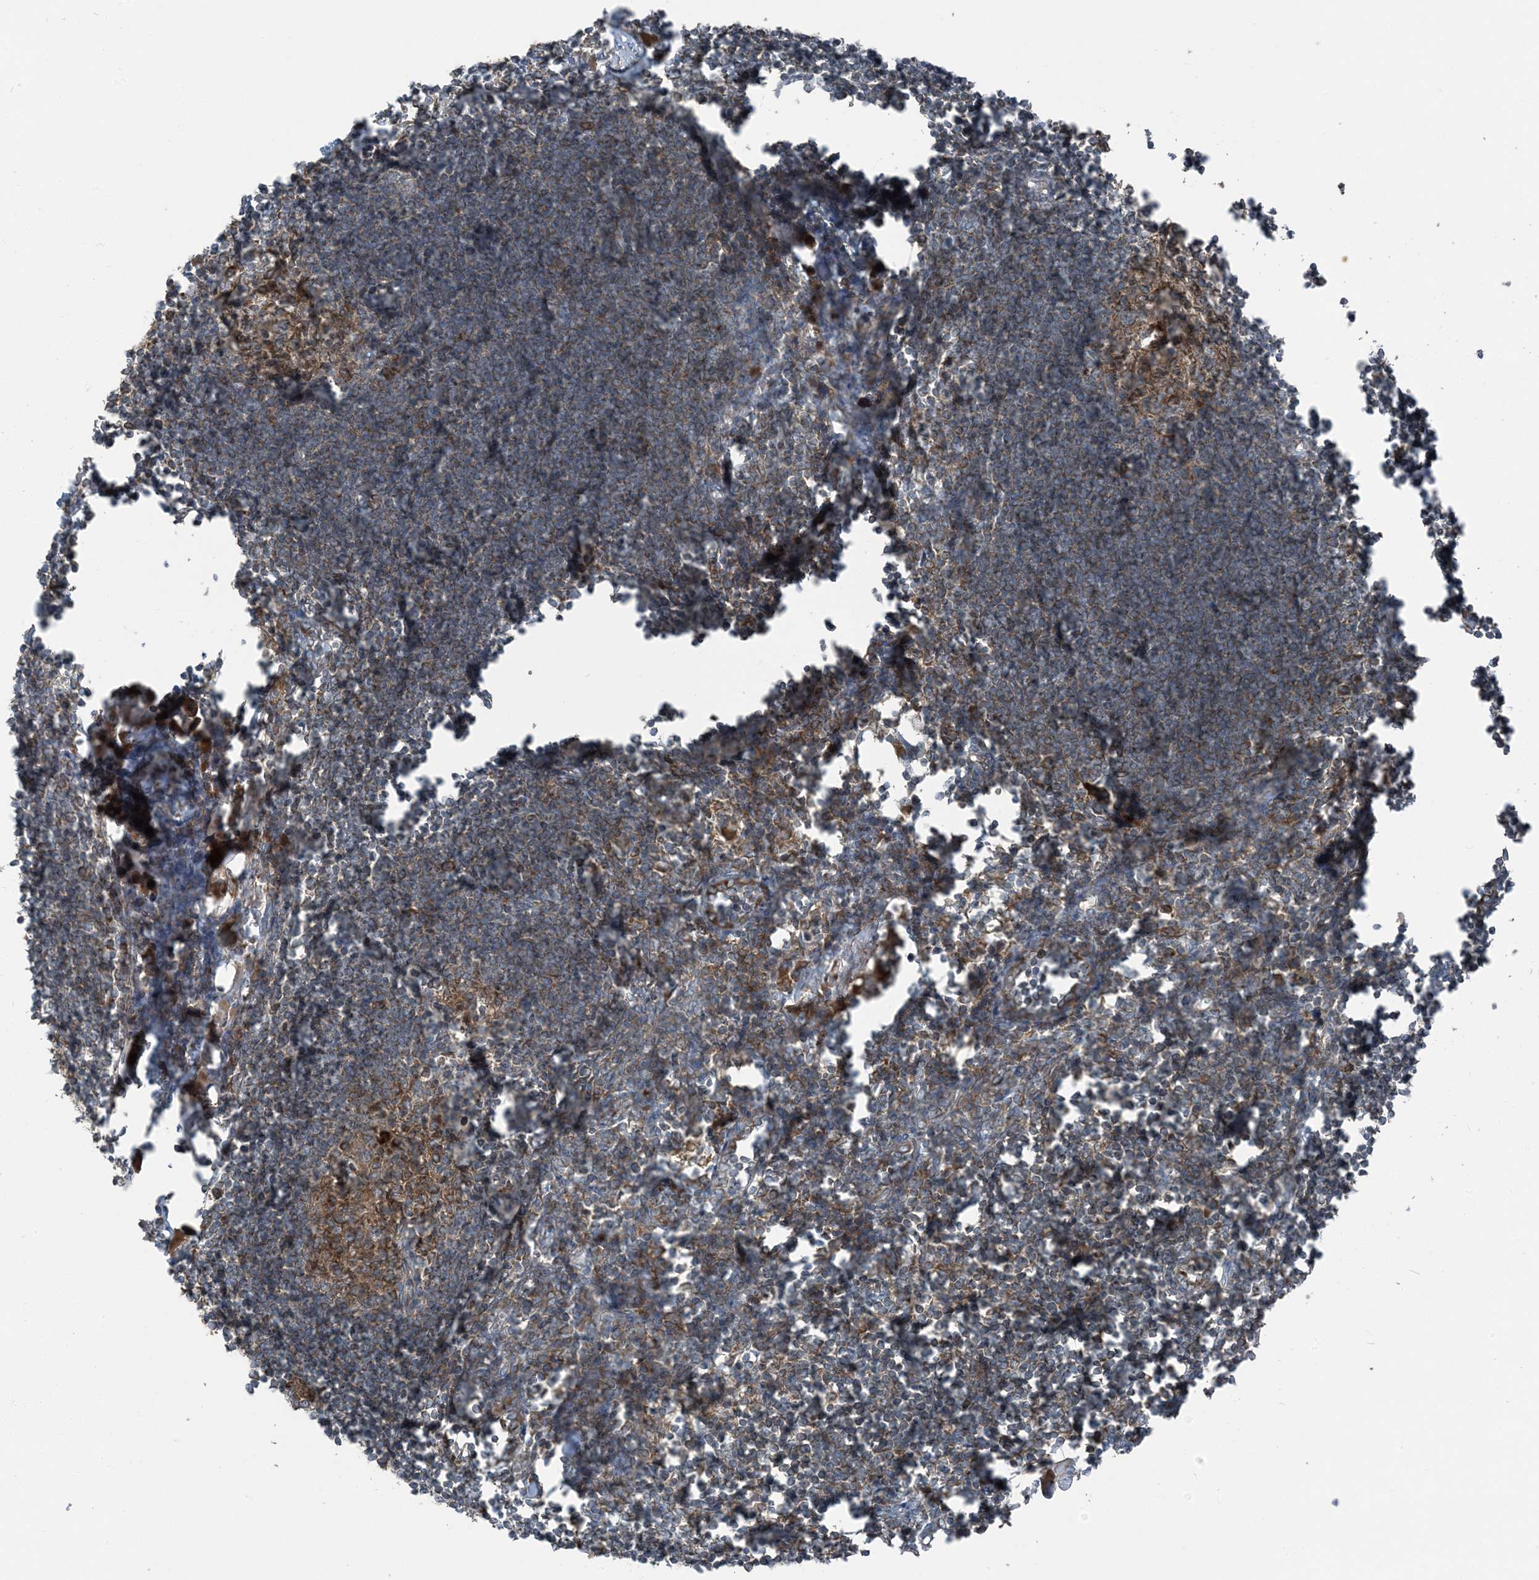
{"staining": {"intensity": "strong", "quantity": ">75%", "location": "cytoplasmic/membranous"}, "tissue": "lymph node", "cell_type": "Germinal center cells", "image_type": "normal", "snomed": [{"axis": "morphology", "description": "Normal tissue, NOS"}, {"axis": "morphology", "description": "Malignant melanoma, Metastatic site"}, {"axis": "topography", "description": "Lymph node"}], "caption": "Protein expression analysis of unremarkable human lymph node reveals strong cytoplasmic/membranous staining in about >75% of germinal center cells. (DAB (3,3'-diaminobenzidine) = brown stain, brightfield microscopy at high magnification).", "gene": "RAB3GAP1", "patient": {"sex": "male", "age": 41}}